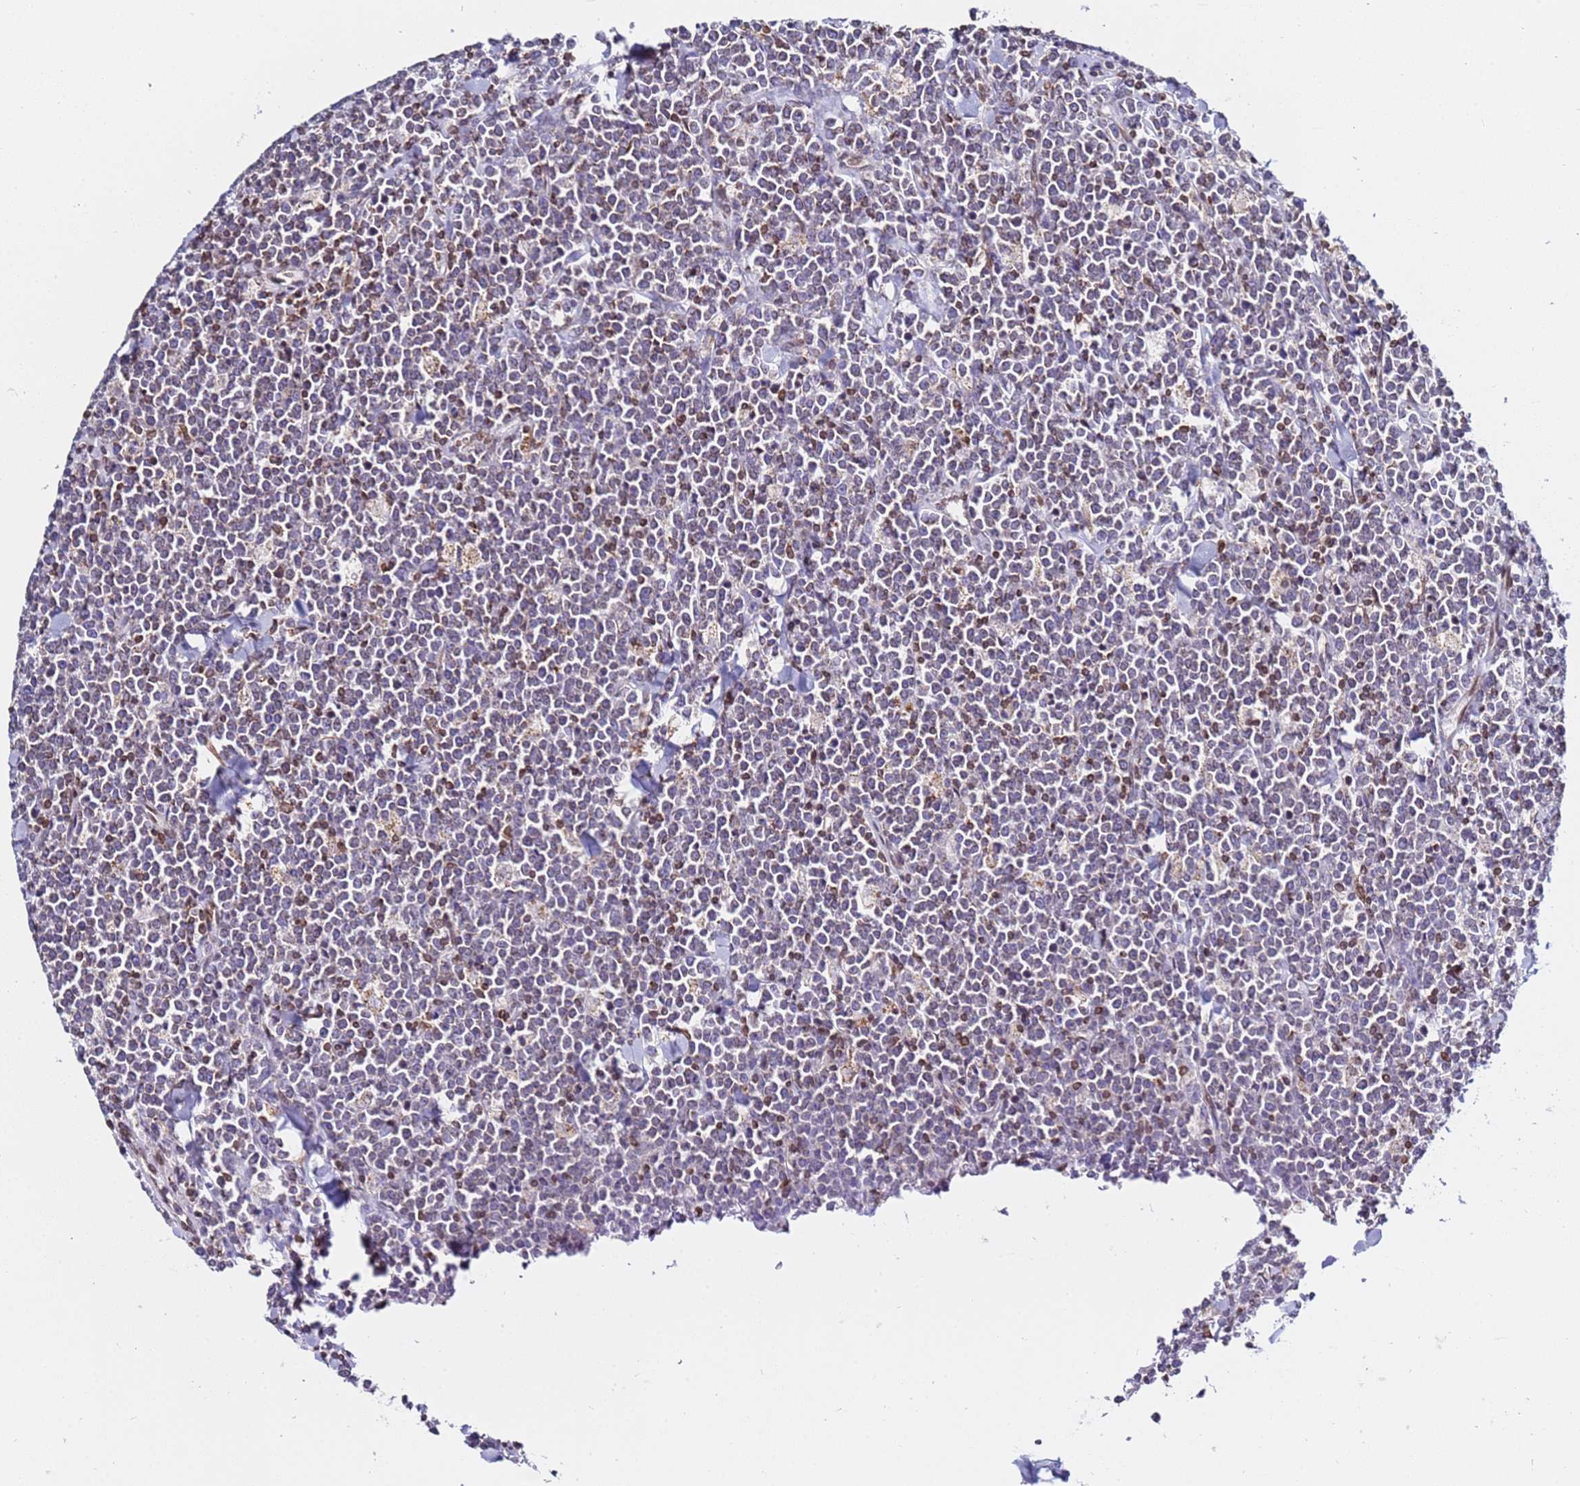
{"staining": {"intensity": "weak", "quantity": "<25%", "location": "cytoplasmic/membranous"}, "tissue": "lymphoma", "cell_type": "Tumor cells", "image_type": "cancer", "snomed": [{"axis": "morphology", "description": "Malignant lymphoma, non-Hodgkin's type, High grade"}, {"axis": "topography", "description": "Small intestine"}], "caption": "This is an immunohistochemistry (IHC) photomicrograph of malignant lymphoma, non-Hodgkin's type (high-grade). There is no positivity in tumor cells.", "gene": "TOR1AIP1", "patient": {"sex": "male", "age": 8}}